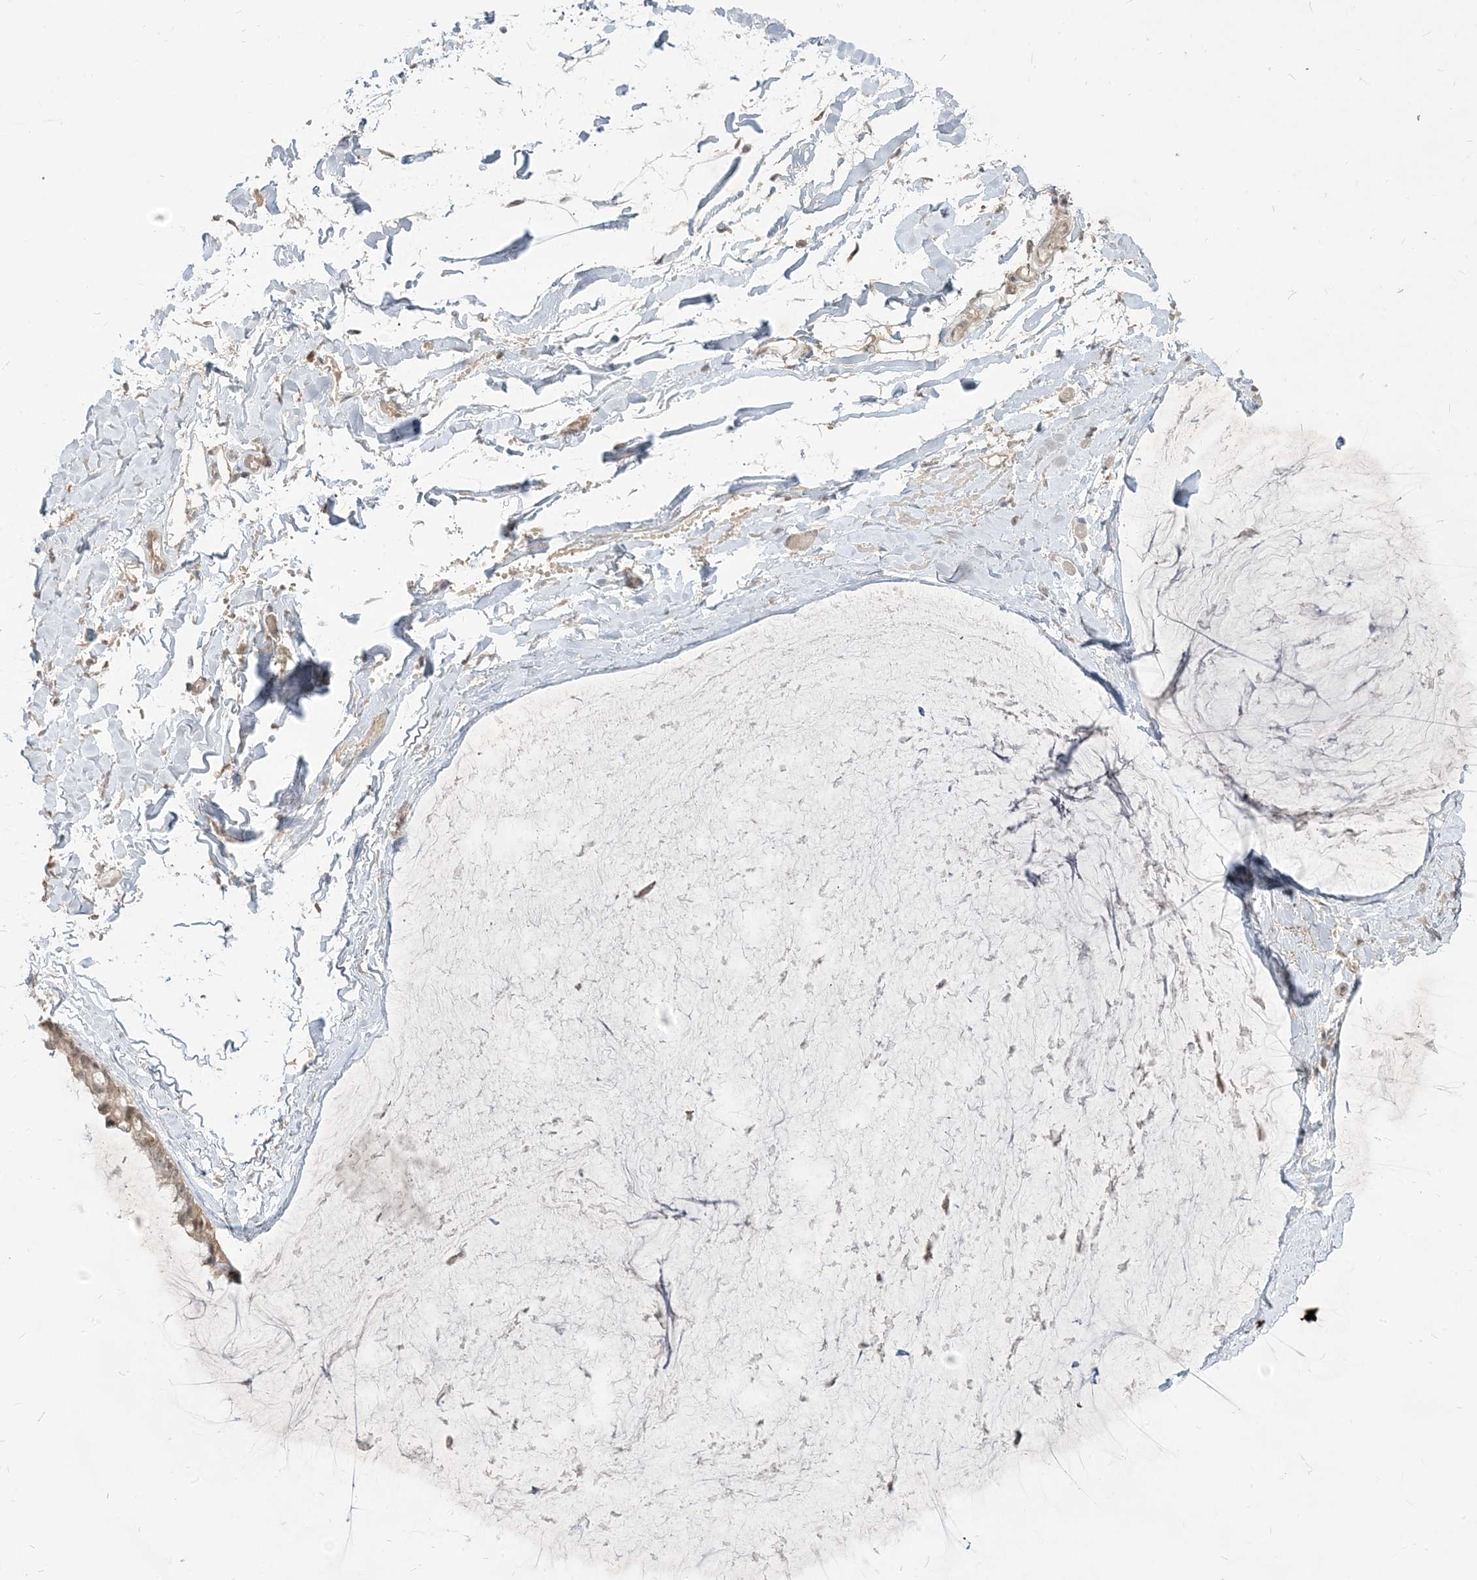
{"staining": {"intensity": "weak", "quantity": "<25%", "location": "cytoplasmic/membranous"}, "tissue": "ovarian cancer", "cell_type": "Tumor cells", "image_type": "cancer", "snomed": [{"axis": "morphology", "description": "Cystadenocarcinoma, mucinous, NOS"}, {"axis": "topography", "description": "Ovary"}], "caption": "Micrograph shows no significant protein positivity in tumor cells of ovarian cancer (mucinous cystadenocarcinoma).", "gene": "TBCC", "patient": {"sex": "female", "age": 39}}